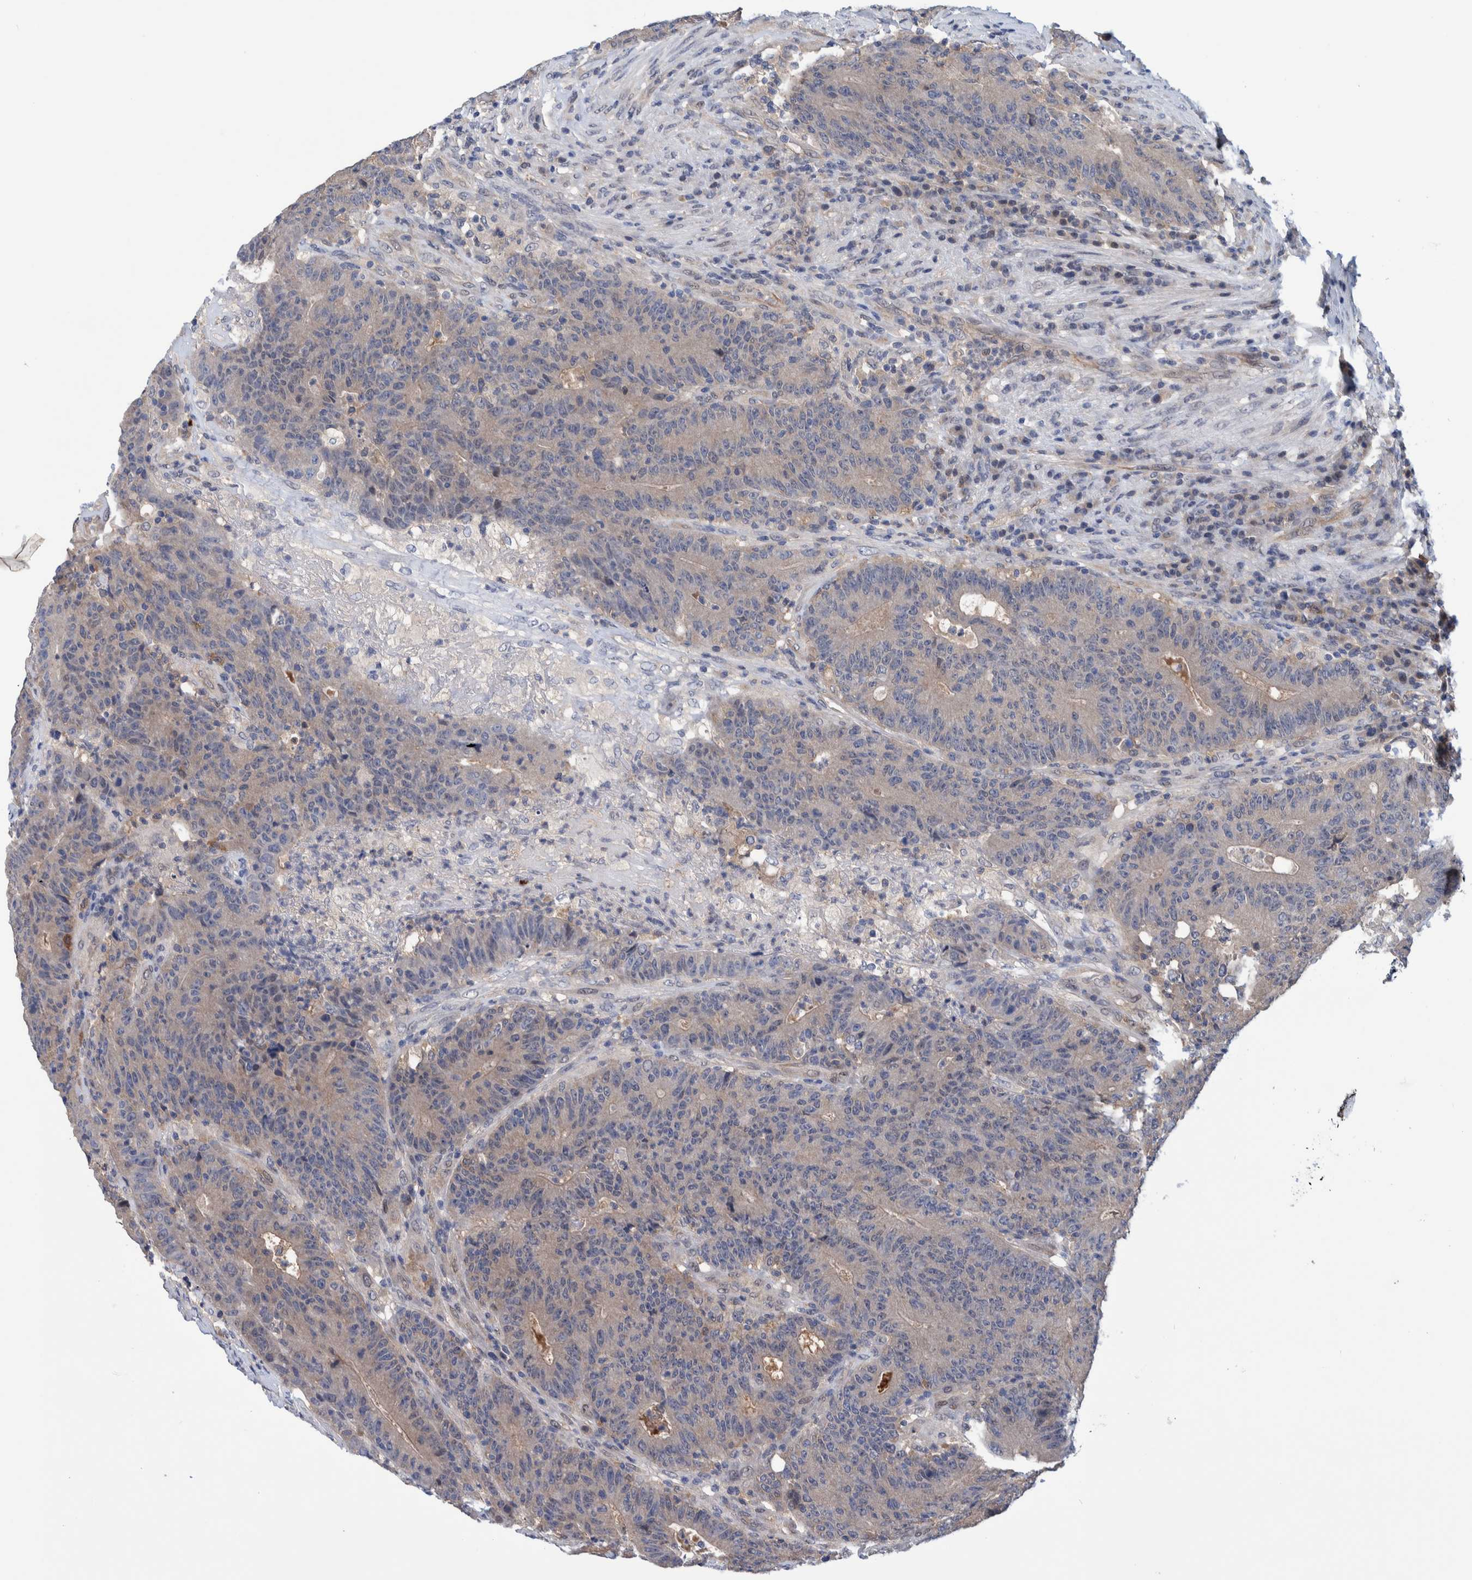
{"staining": {"intensity": "weak", "quantity": "<25%", "location": "cytoplasmic/membranous"}, "tissue": "colorectal cancer", "cell_type": "Tumor cells", "image_type": "cancer", "snomed": [{"axis": "morphology", "description": "Normal tissue, NOS"}, {"axis": "morphology", "description": "Adenocarcinoma, NOS"}, {"axis": "topography", "description": "Colon"}], "caption": "There is no significant staining in tumor cells of colorectal adenocarcinoma.", "gene": "PFAS", "patient": {"sex": "female", "age": 75}}